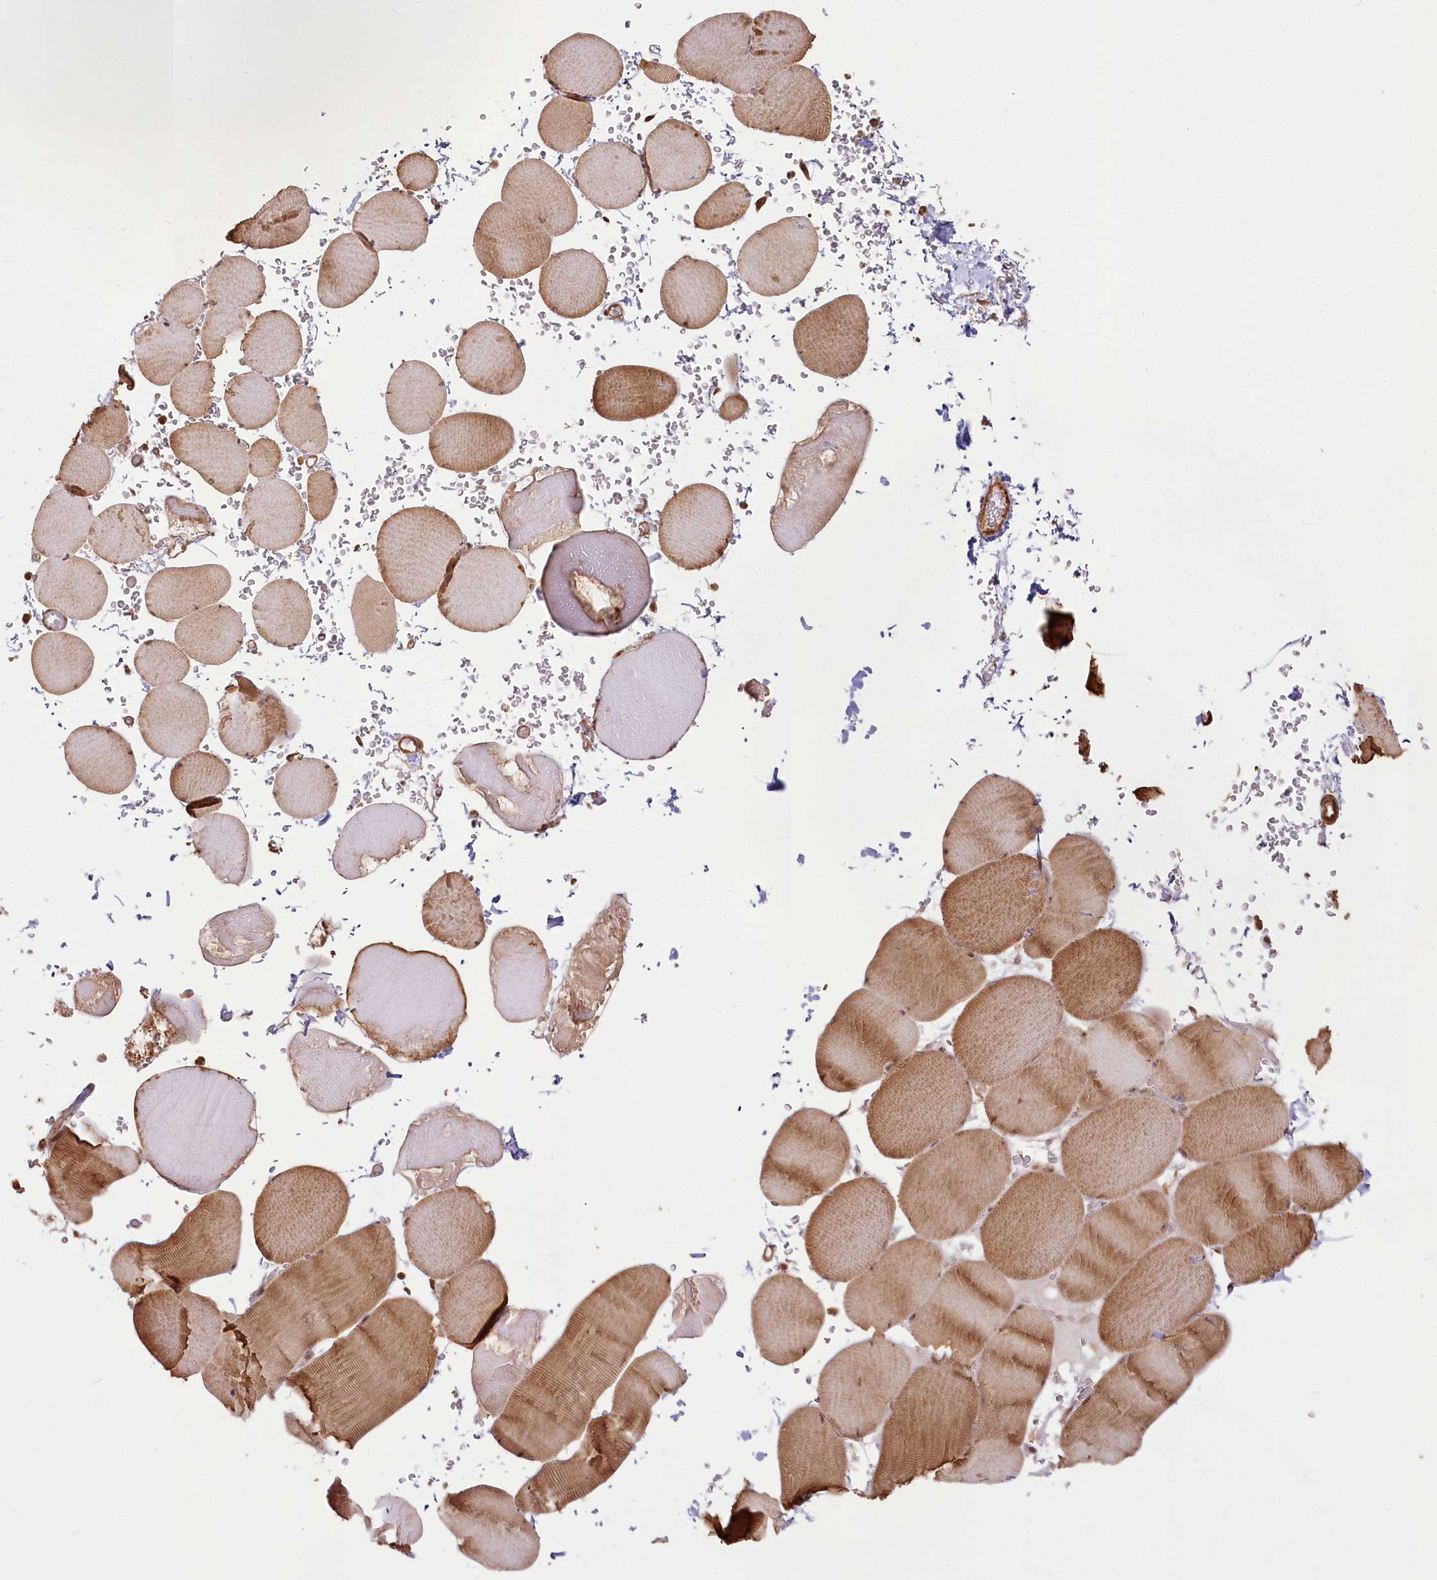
{"staining": {"intensity": "moderate", "quantity": ">75%", "location": "cytoplasmic/membranous"}, "tissue": "skeletal muscle", "cell_type": "Myocytes", "image_type": "normal", "snomed": [{"axis": "morphology", "description": "Normal tissue, NOS"}, {"axis": "topography", "description": "Skeletal muscle"}, {"axis": "topography", "description": "Head-Neck"}], "caption": "The immunohistochemical stain labels moderate cytoplasmic/membranous staining in myocytes of unremarkable skeletal muscle.", "gene": "R3HDM2", "patient": {"sex": "male", "age": 66}}